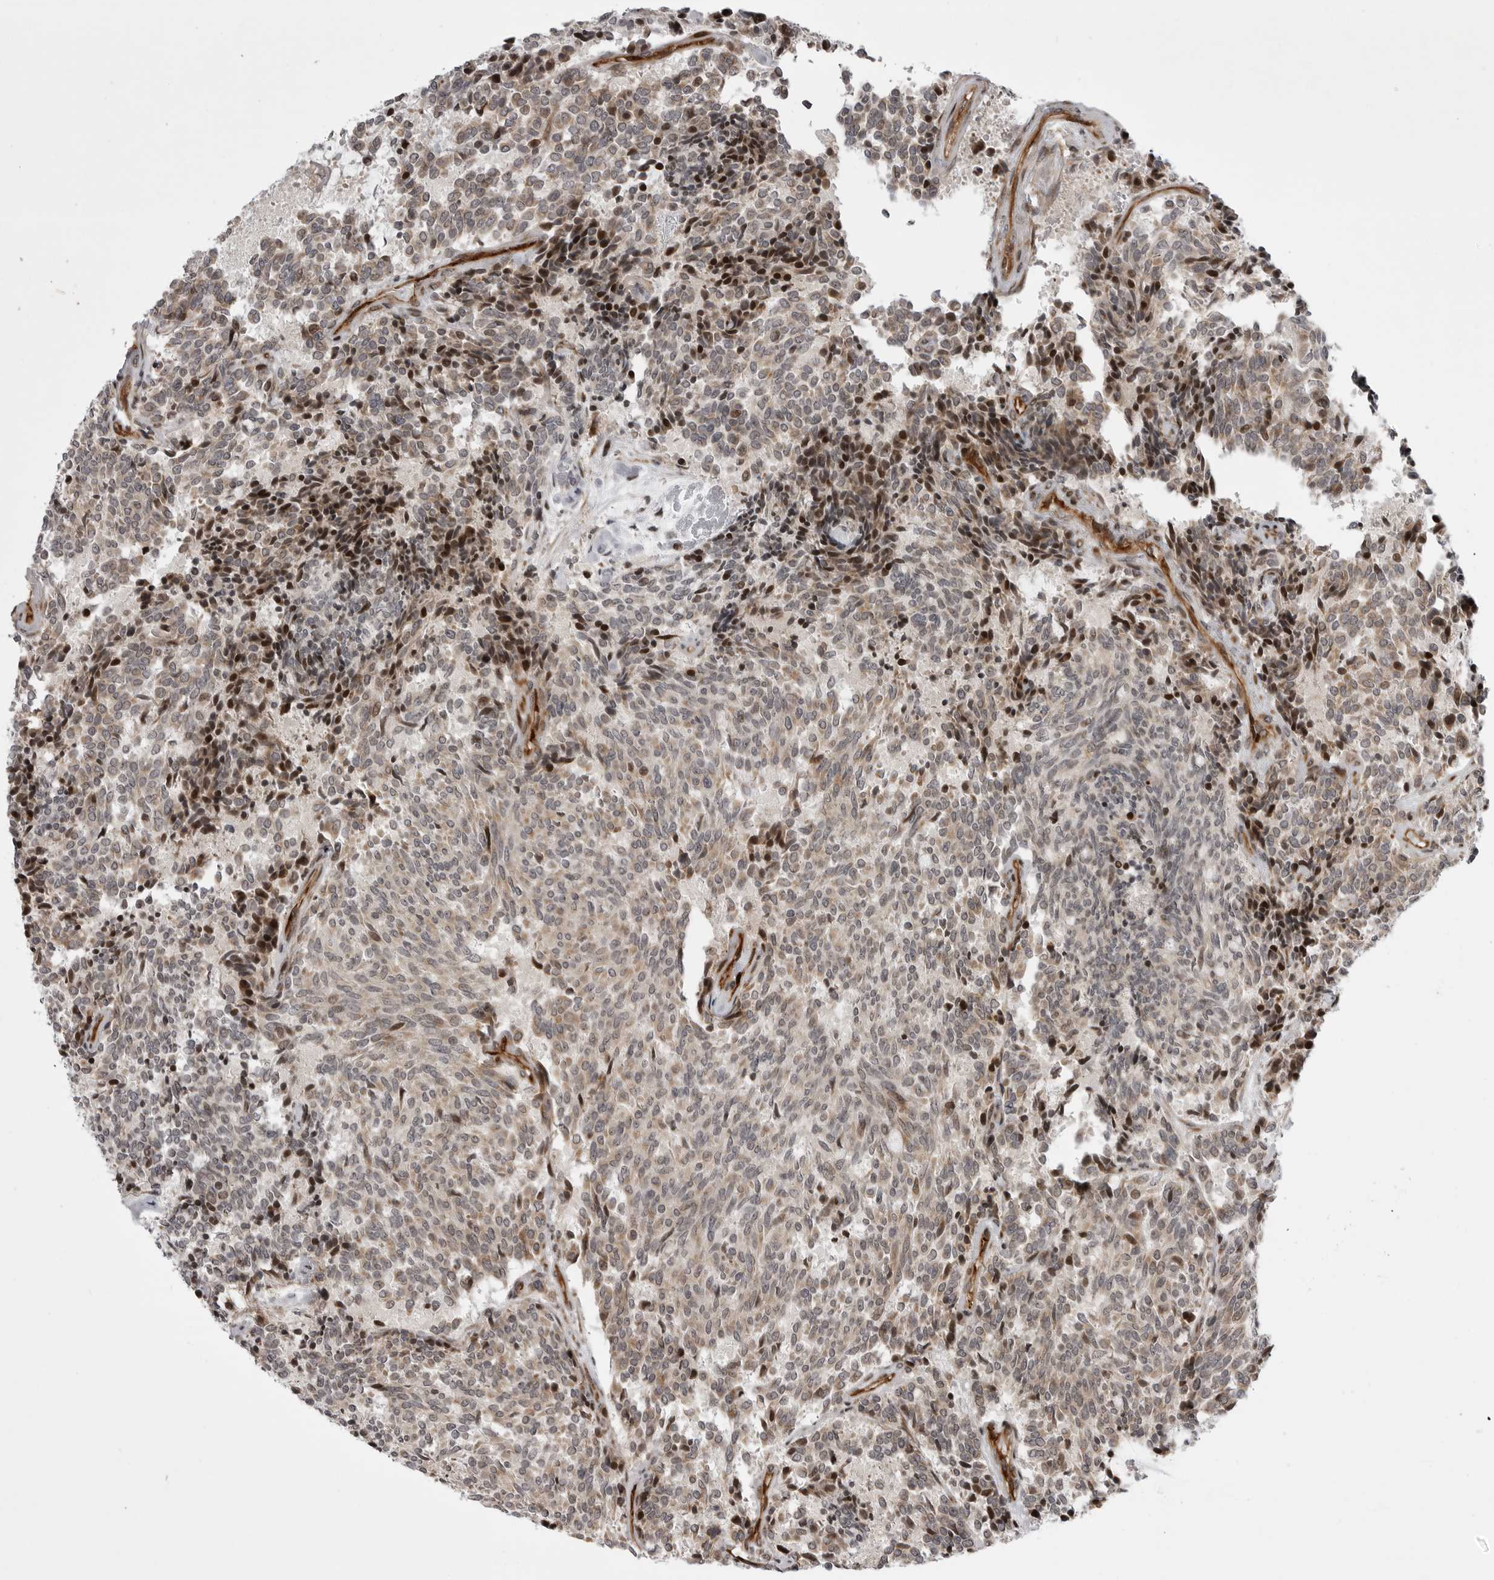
{"staining": {"intensity": "strong", "quantity": "<25%", "location": "nuclear"}, "tissue": "carcinoid", "cell_type": "Tumor cells", "image_type": "cancer", "snomed": [{"axis": "morphology", "description": "Carcinoid, malignant, NOS"}, {"axis": "topography", "description": "Pancreas"}], "caption": "Carcinoid (malignant) stained for a protein displays strong nuclear positivity in tumor cells. Using DAB (brown) and hematoxylin (blue) stains, captured at high magnification using brightfield microscopy.", "gene": "ABL1", "patient": {"sex": "female", "age": 54}}